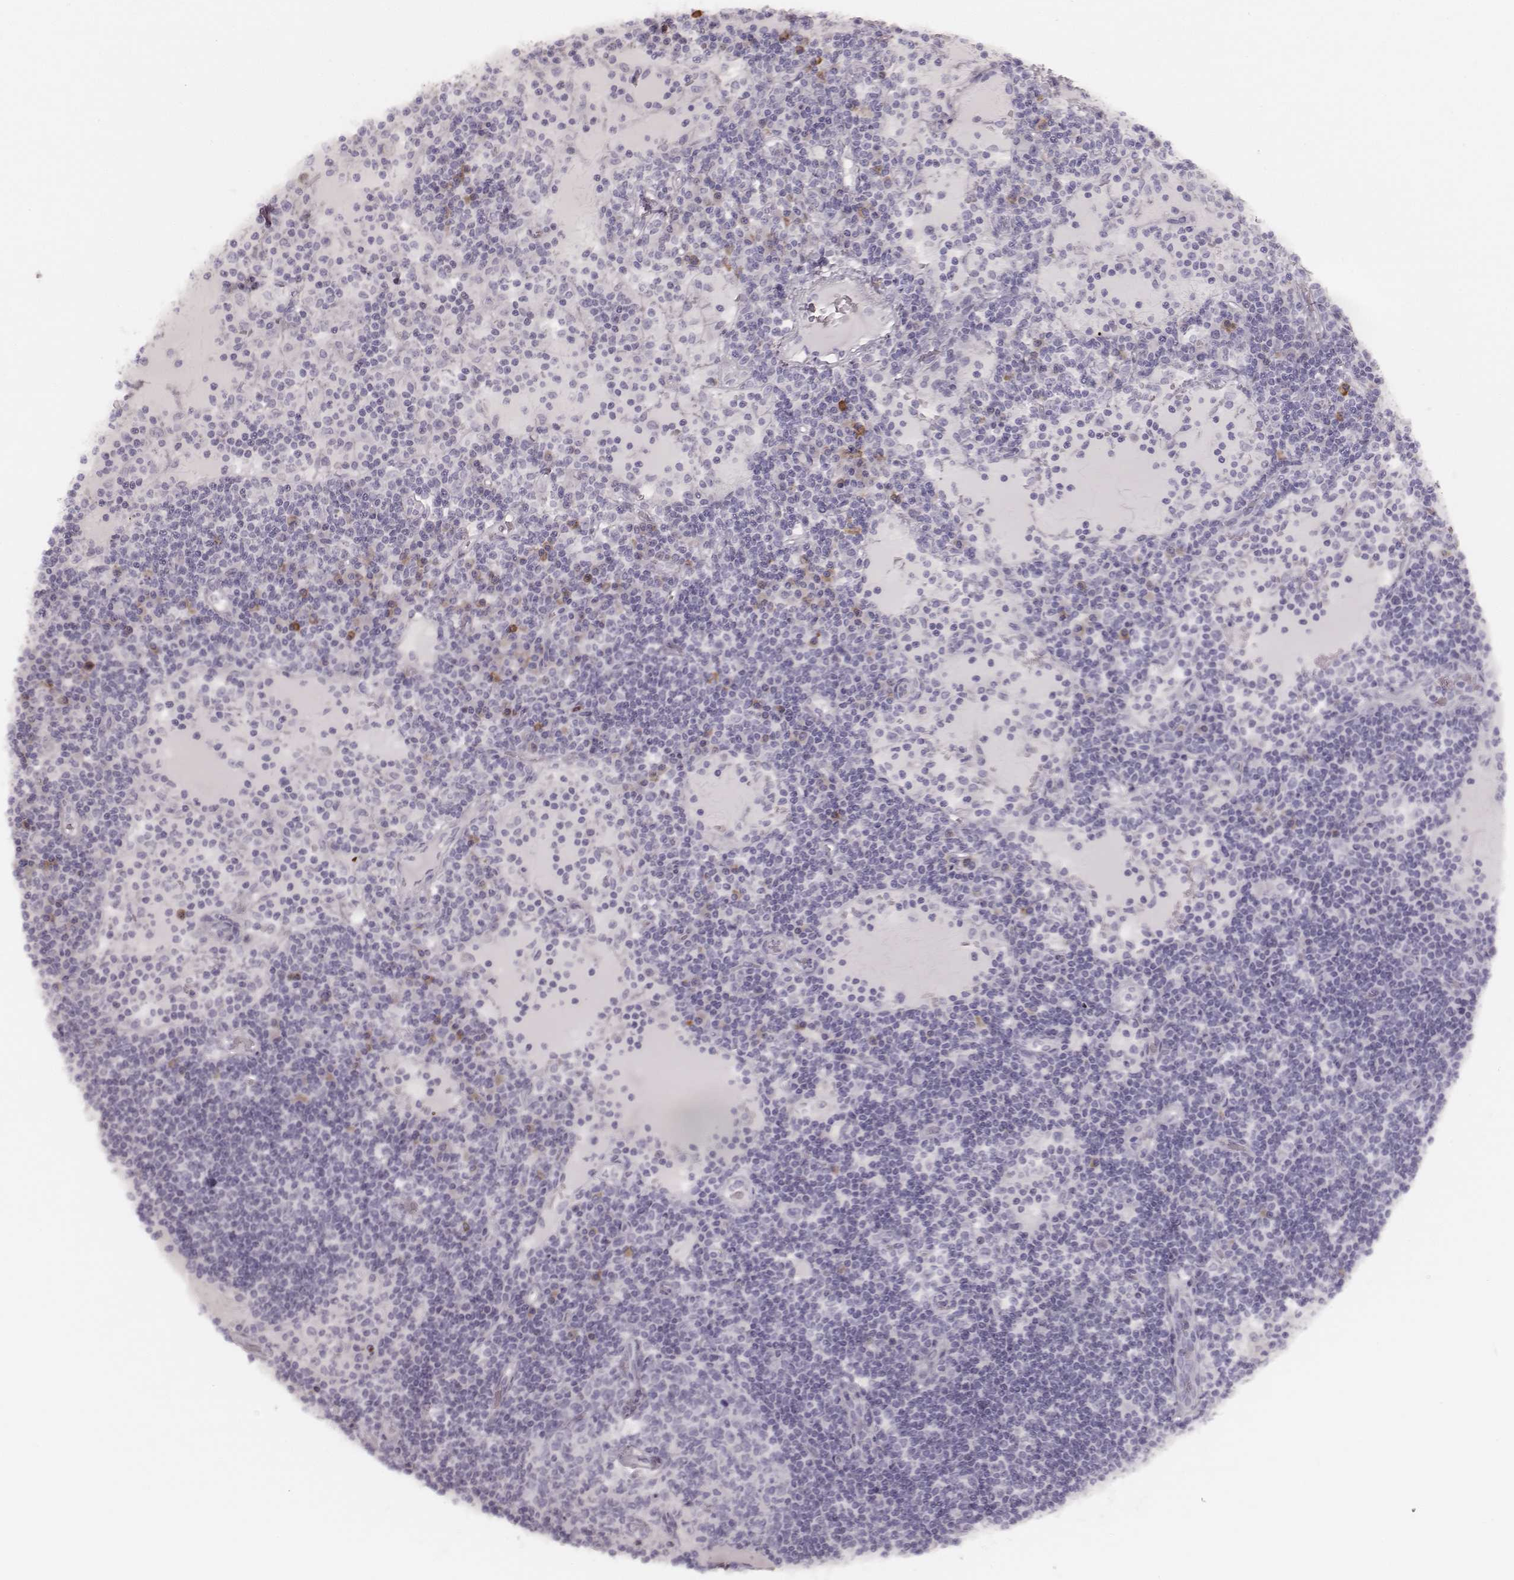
{"staining": {"intensity": "negative", "quantity": "none", "location": "none"}, "tissue": "lymph node", "cell_type": "Germinal center cells", "image_type": "normal", "snomed": [{"axis": "morphology", "description": "Normal tissue, NOS"}, {"axis": "topography", "description": "Lymph node"}], "caption": "Immunohistochemistry micrograph of normal human lymph node stained for a protein (brown), which demonstrates no expression in germinal center cells.", "gene": "KRT82", "patient": {"sex": "female", "age": 72}}